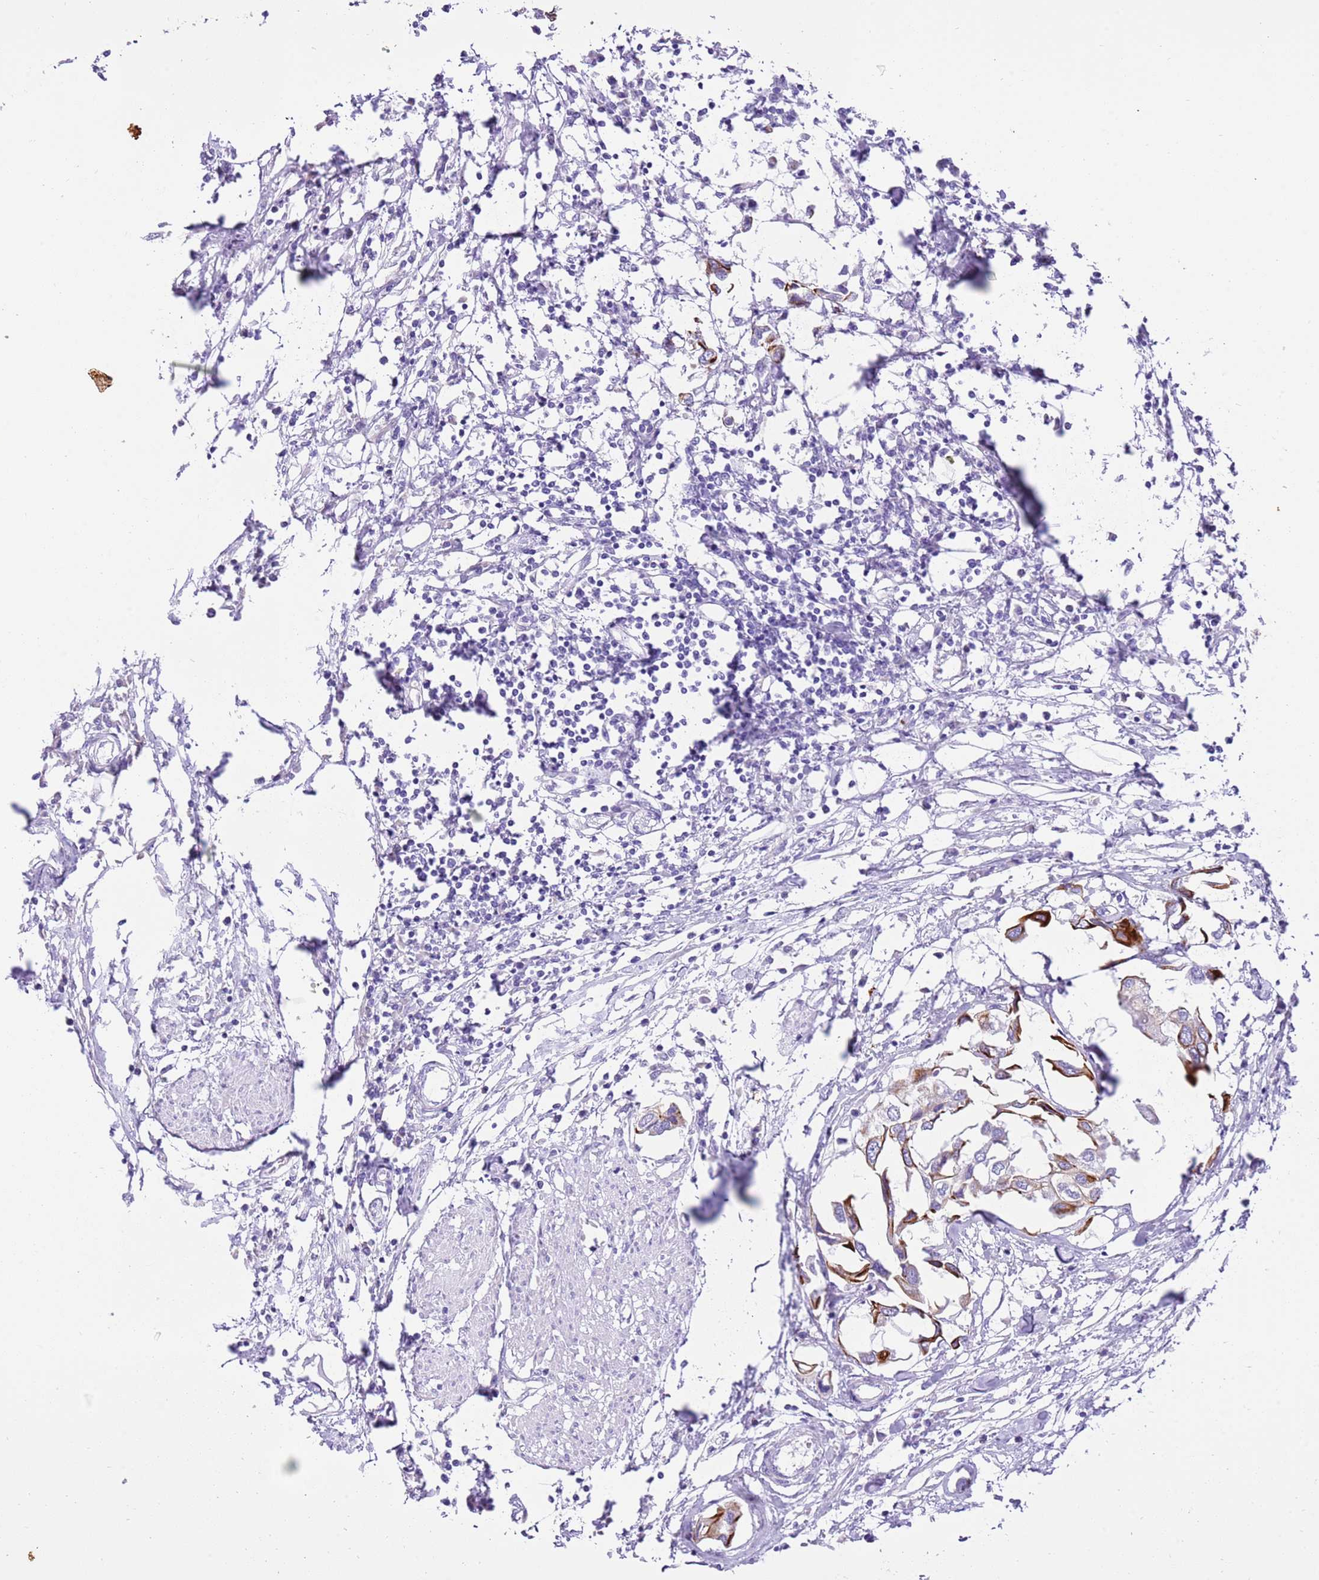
{"staining": {"intensity": "moderate", "quantity": ">75%", "location": "cytoplasmic/membranous"}, "tissue": "urothelial cancer", "cell_type": "Tumor cells", "image_type": "cancer", "snomed": [{"axis": "morphology", "description": "Urothelial carcinoma, High grade"}, {"axis": "topography", "description": "Urinary bladder"}], "caption": "This is an image of IHC staining of urothelial cancer, which shows moderate expression in the cytoplasmic/membranous of tumor cells.", "gene": "R3HDM4", "patient": {"sex": "male", "age": 64}}